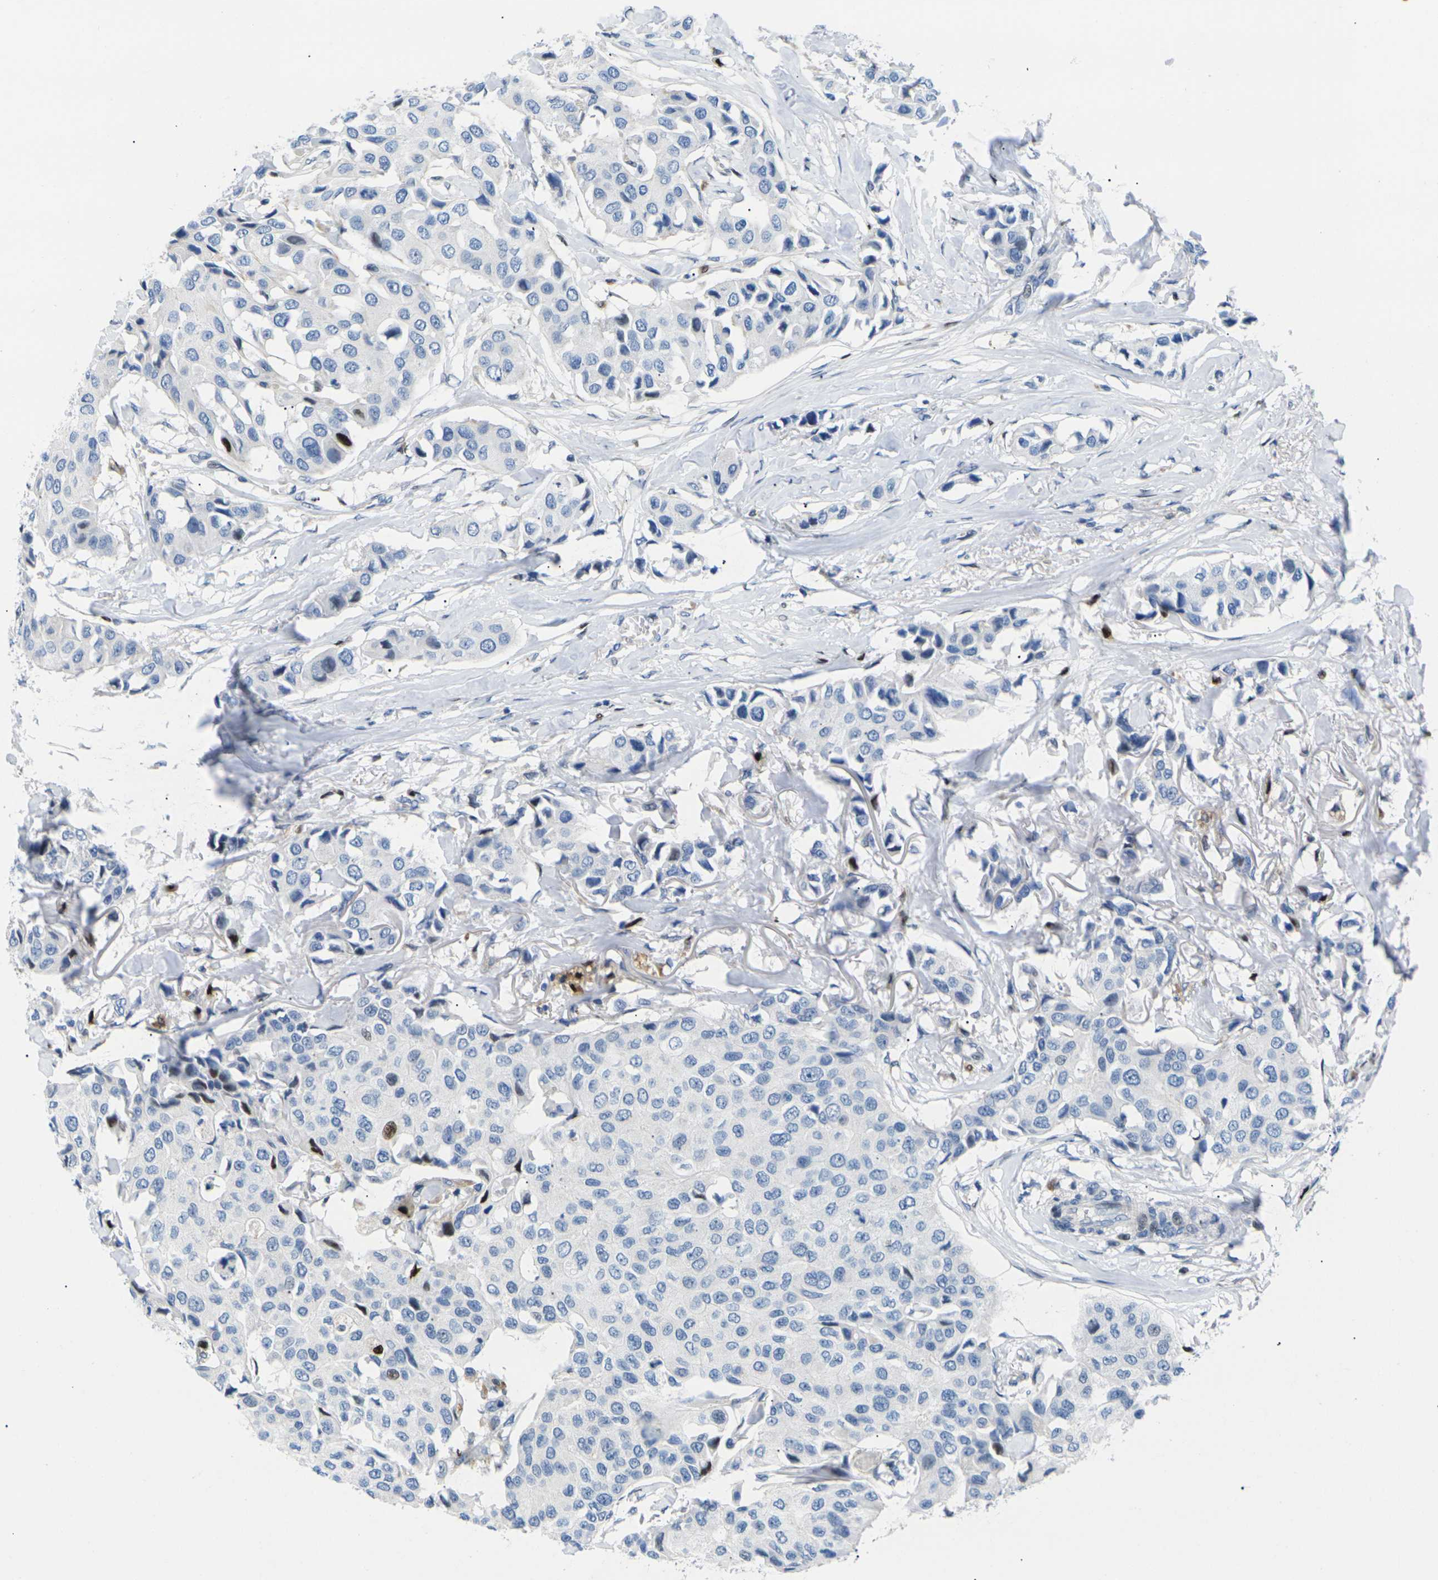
{"staining": {"intensity": "moderate", "quantity": "<25%", "location": "nuclear"}, "tissue": "breast cancer", "cell_type": "Tumor cells", "image_type": "cancer", "snomed": [{"axis": "morphology", "description": "Duct carcinoma"}, {"axis": "topography", "description": "Breast"}], "caption": "Invasive ductal carcinoma (breast) stained for a protein (brown) shows moderate nuclear positive staining in about <25% of tumor cells.", "gene": "RPS6KA3", "patient": {"sex": "female", "age": 80}}